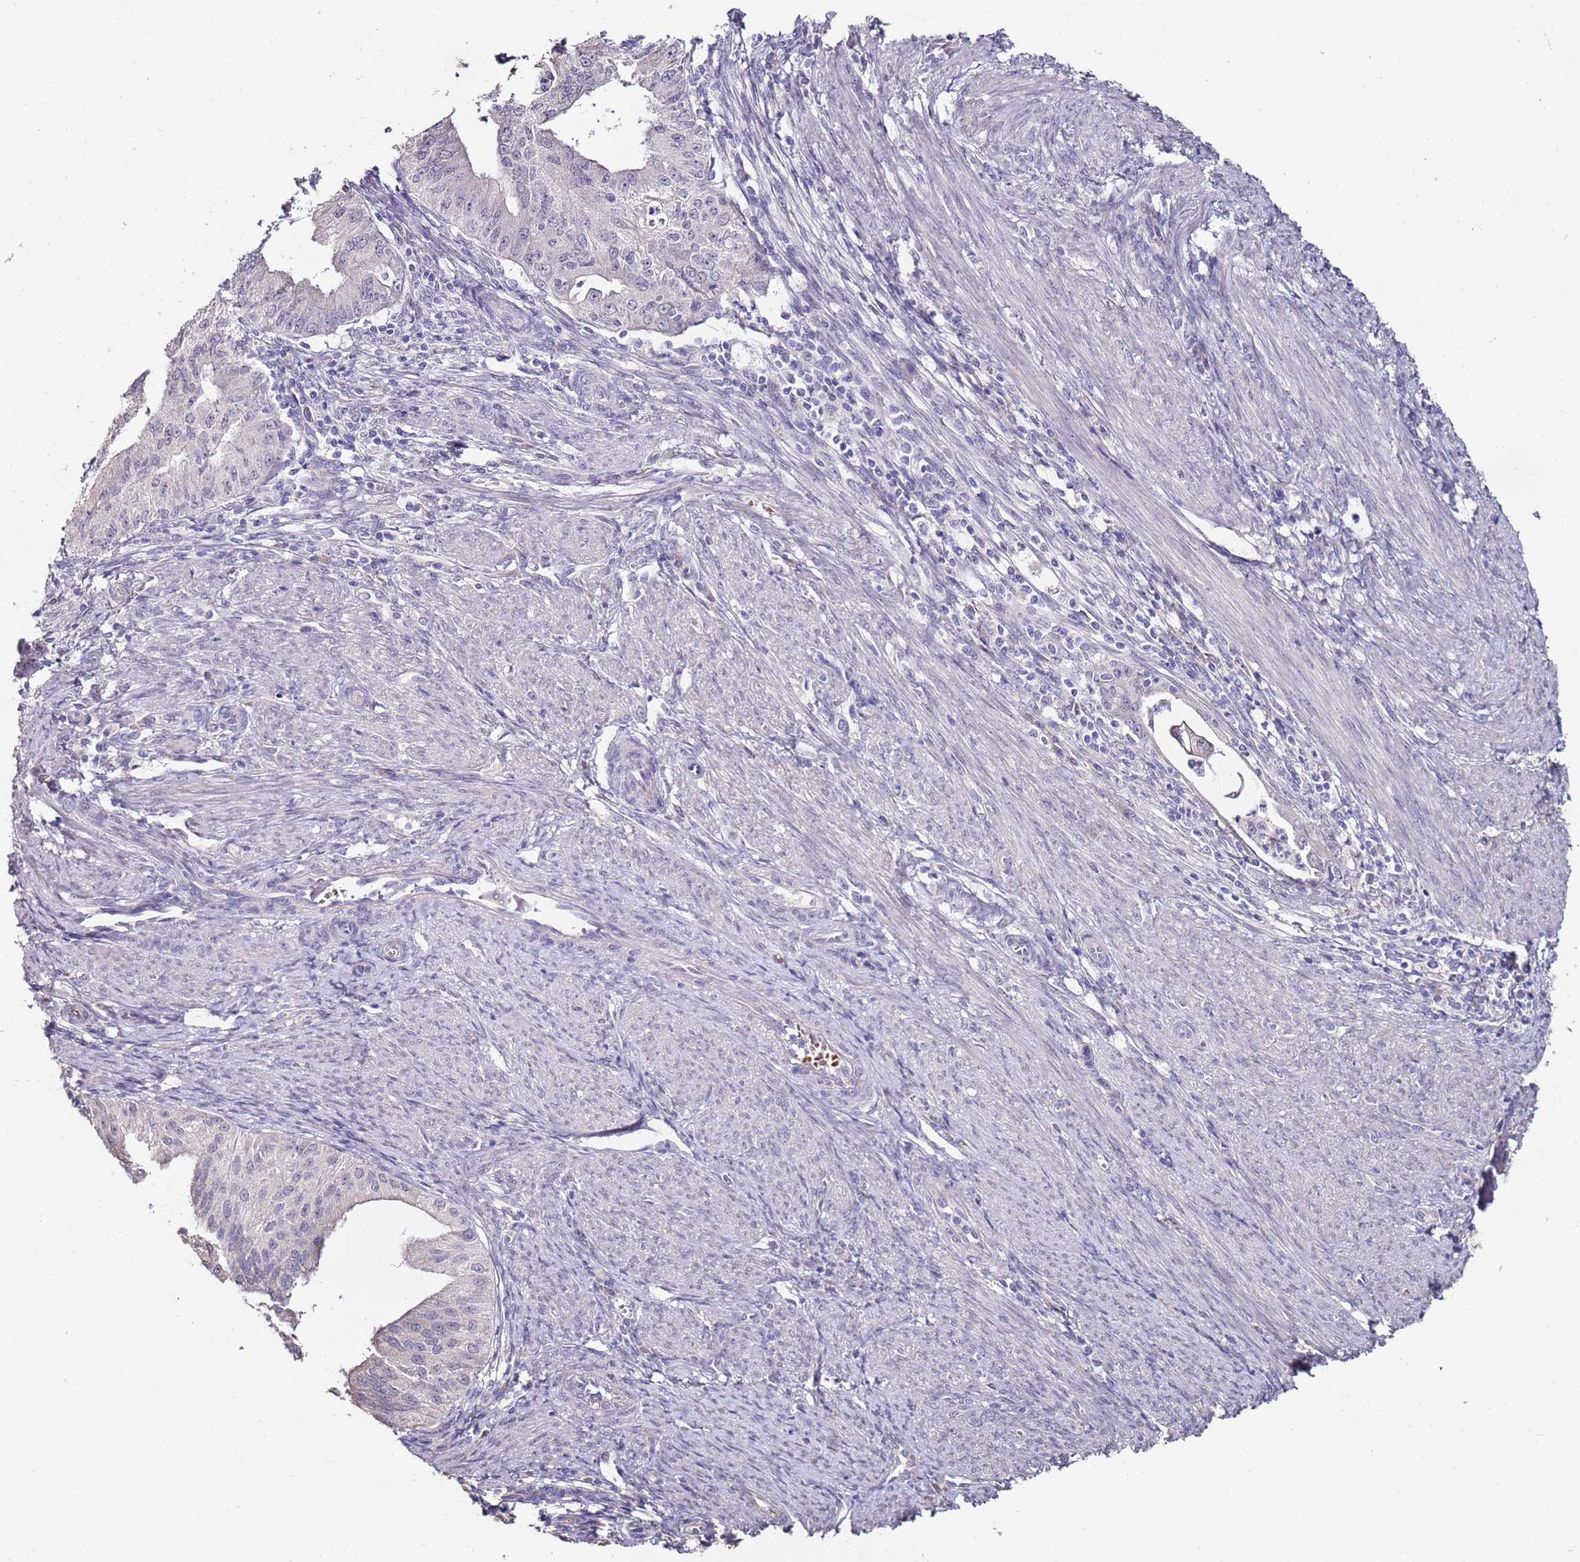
{"staining": {"intensity": "negative", "quantity": "none", "location": "none"}, "tissue": "endometrial cancer", "cell_type": "Tumor cells", "image_type": "cancer", "snomed": [{"axis": "morphology", "description": "Adenocarcinoma, NOS"}, {"axis": "topography", "description": "Endometrium"}], "caption": "IHC micrograph of neoplastic tissue: endometrial cancer (adenocarcinoma) stained with DAB exhibits no significant protein expression in tumor cells.", "gene": "C3orf80", "patient": {"sex": "female", "age": 50}}